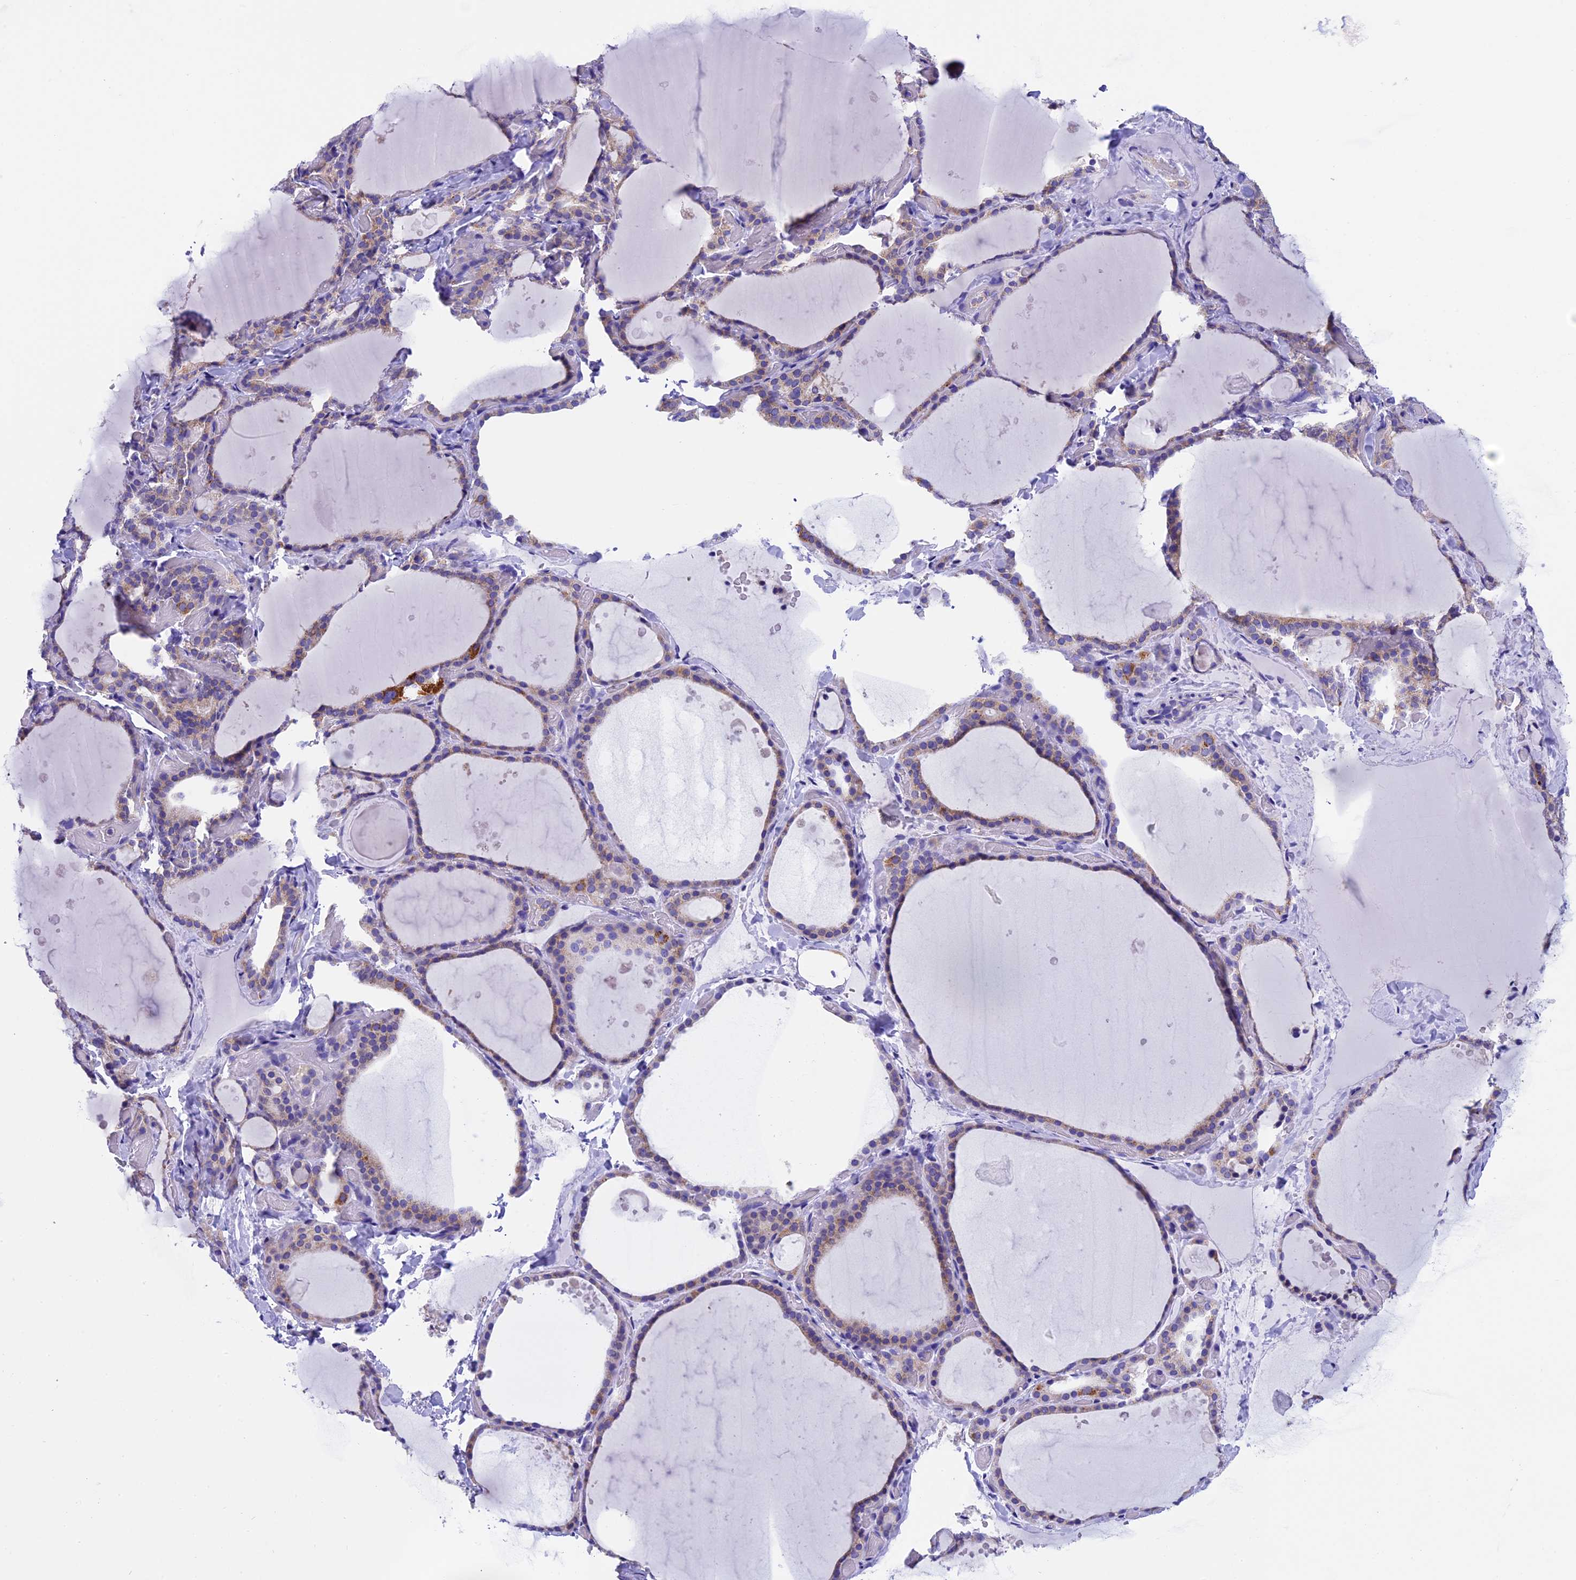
{"staining": {"intensity": "weak", "quantity": "<25%", "location": "cytoplasmic/membranous"}, "tissue": "thyroid gland", "cell_type": "Glandular cells", "image_type": "normal", "snomed": [{"axis": "morphology", "description": "Normal tissue, NOS"}, {"axis": "topography", "description": "Thyroid gland"}], "caption": "This photomicrograph is of benign thyroid gland stained with IHC to label a protein in brown with the nuclei are counter-stained blue. There is no expression in glandular cells.", "gene": "SLC8B1", "patient": {"sex": "female", "age": 44}}